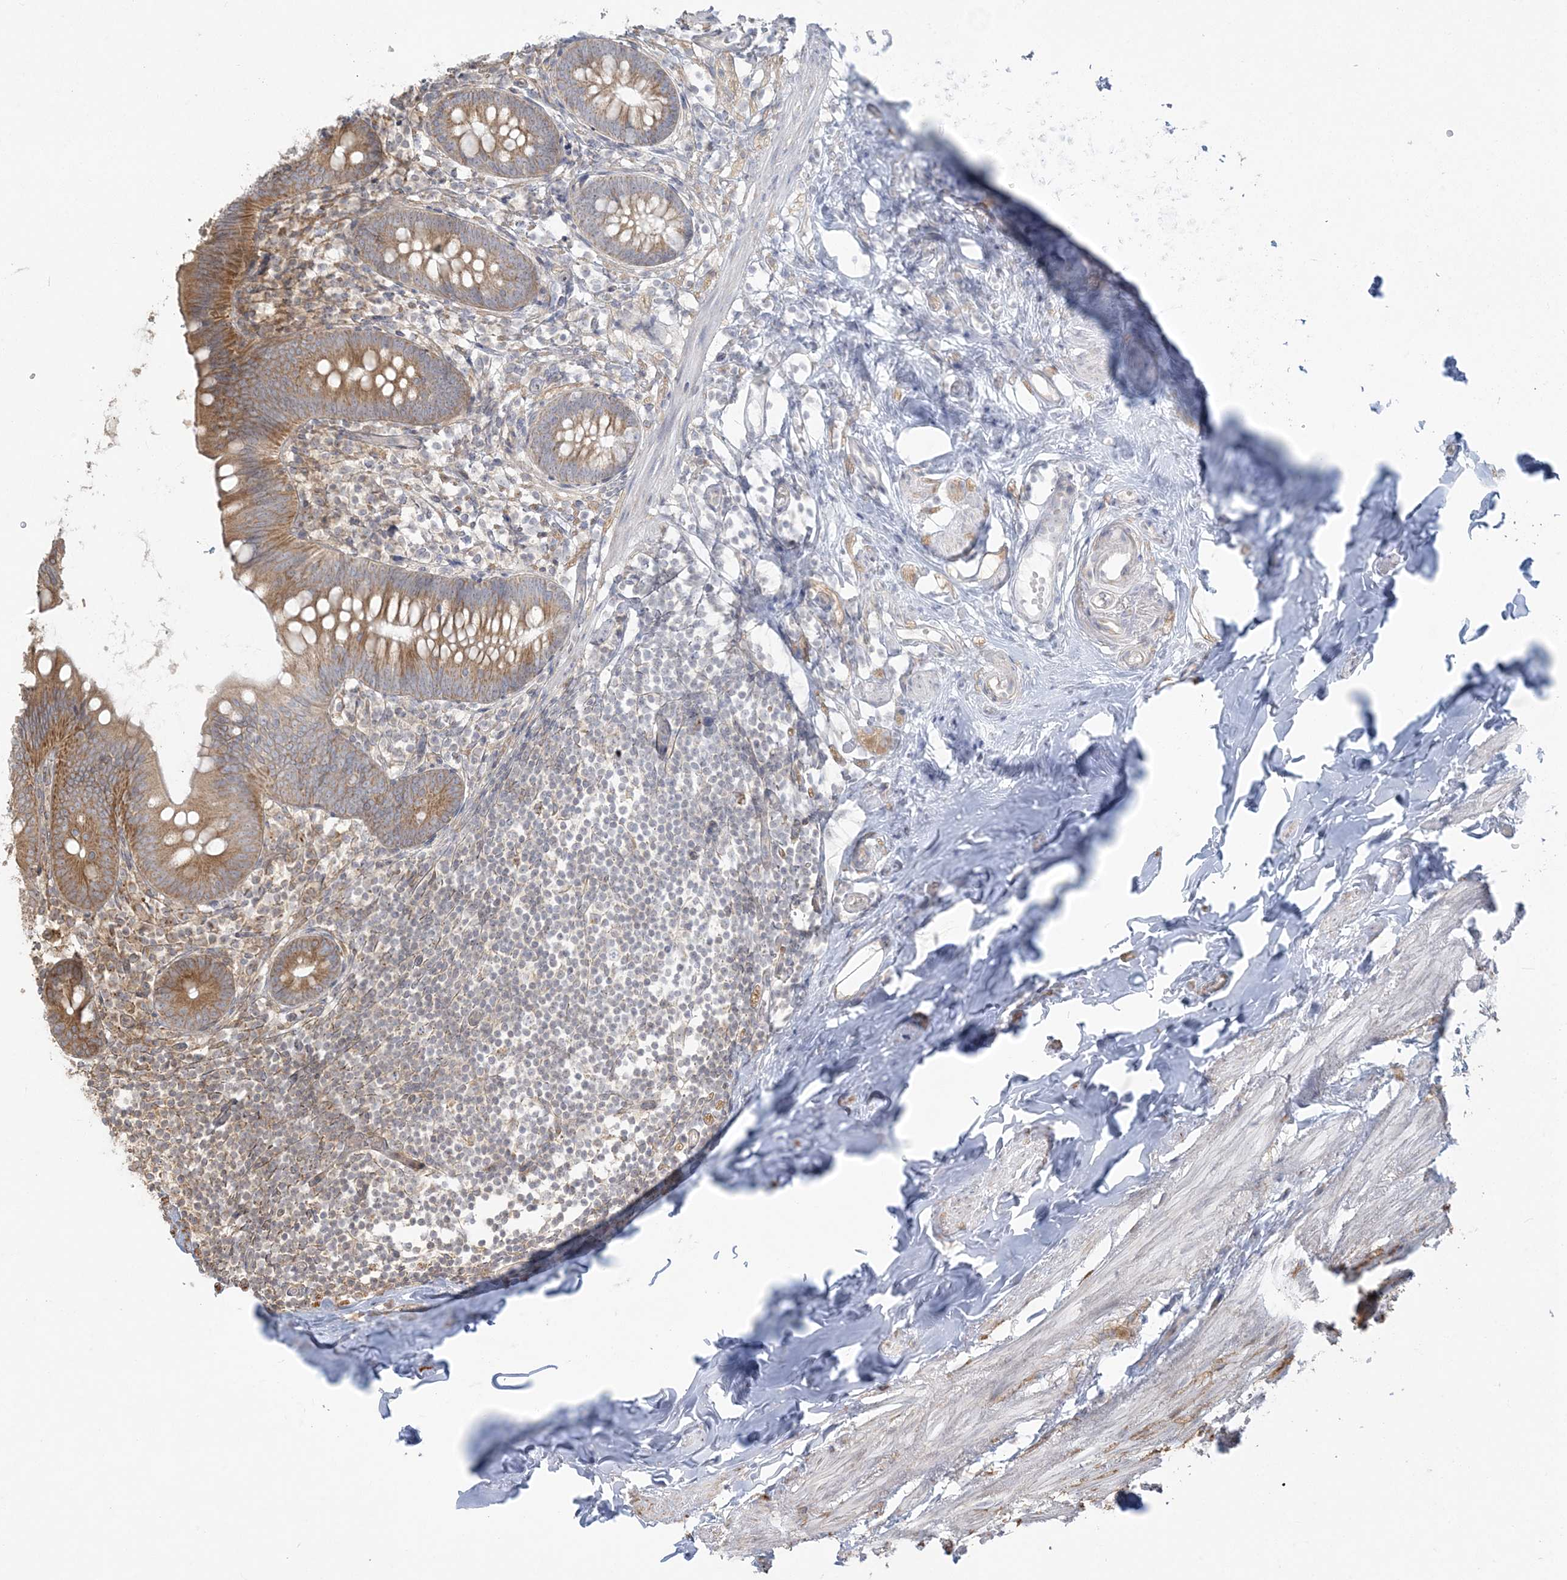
{"staining": {"intensity": "moderate", "quantity": "25%-75%", "location": "cytoplasmic/membranous"}, "tissue": "appendix", "cell_type": "Glandular cells", "image_type": "normal", "snomed": [{"axis": "morphology", "description": "Normal tissue, NOS"}, {"axis": "topography", "description": "Appendix"}], "caption": "Immunohistochemistry photomicrograph of benign appendix stained for a protein (brown), which shows medium levels of moderate cytoplasmic/membranous staining in approximately 25%-75% of glandular cells.", "gene": "ZC3H6", "patient": {"sex": "female", "age": 62}}